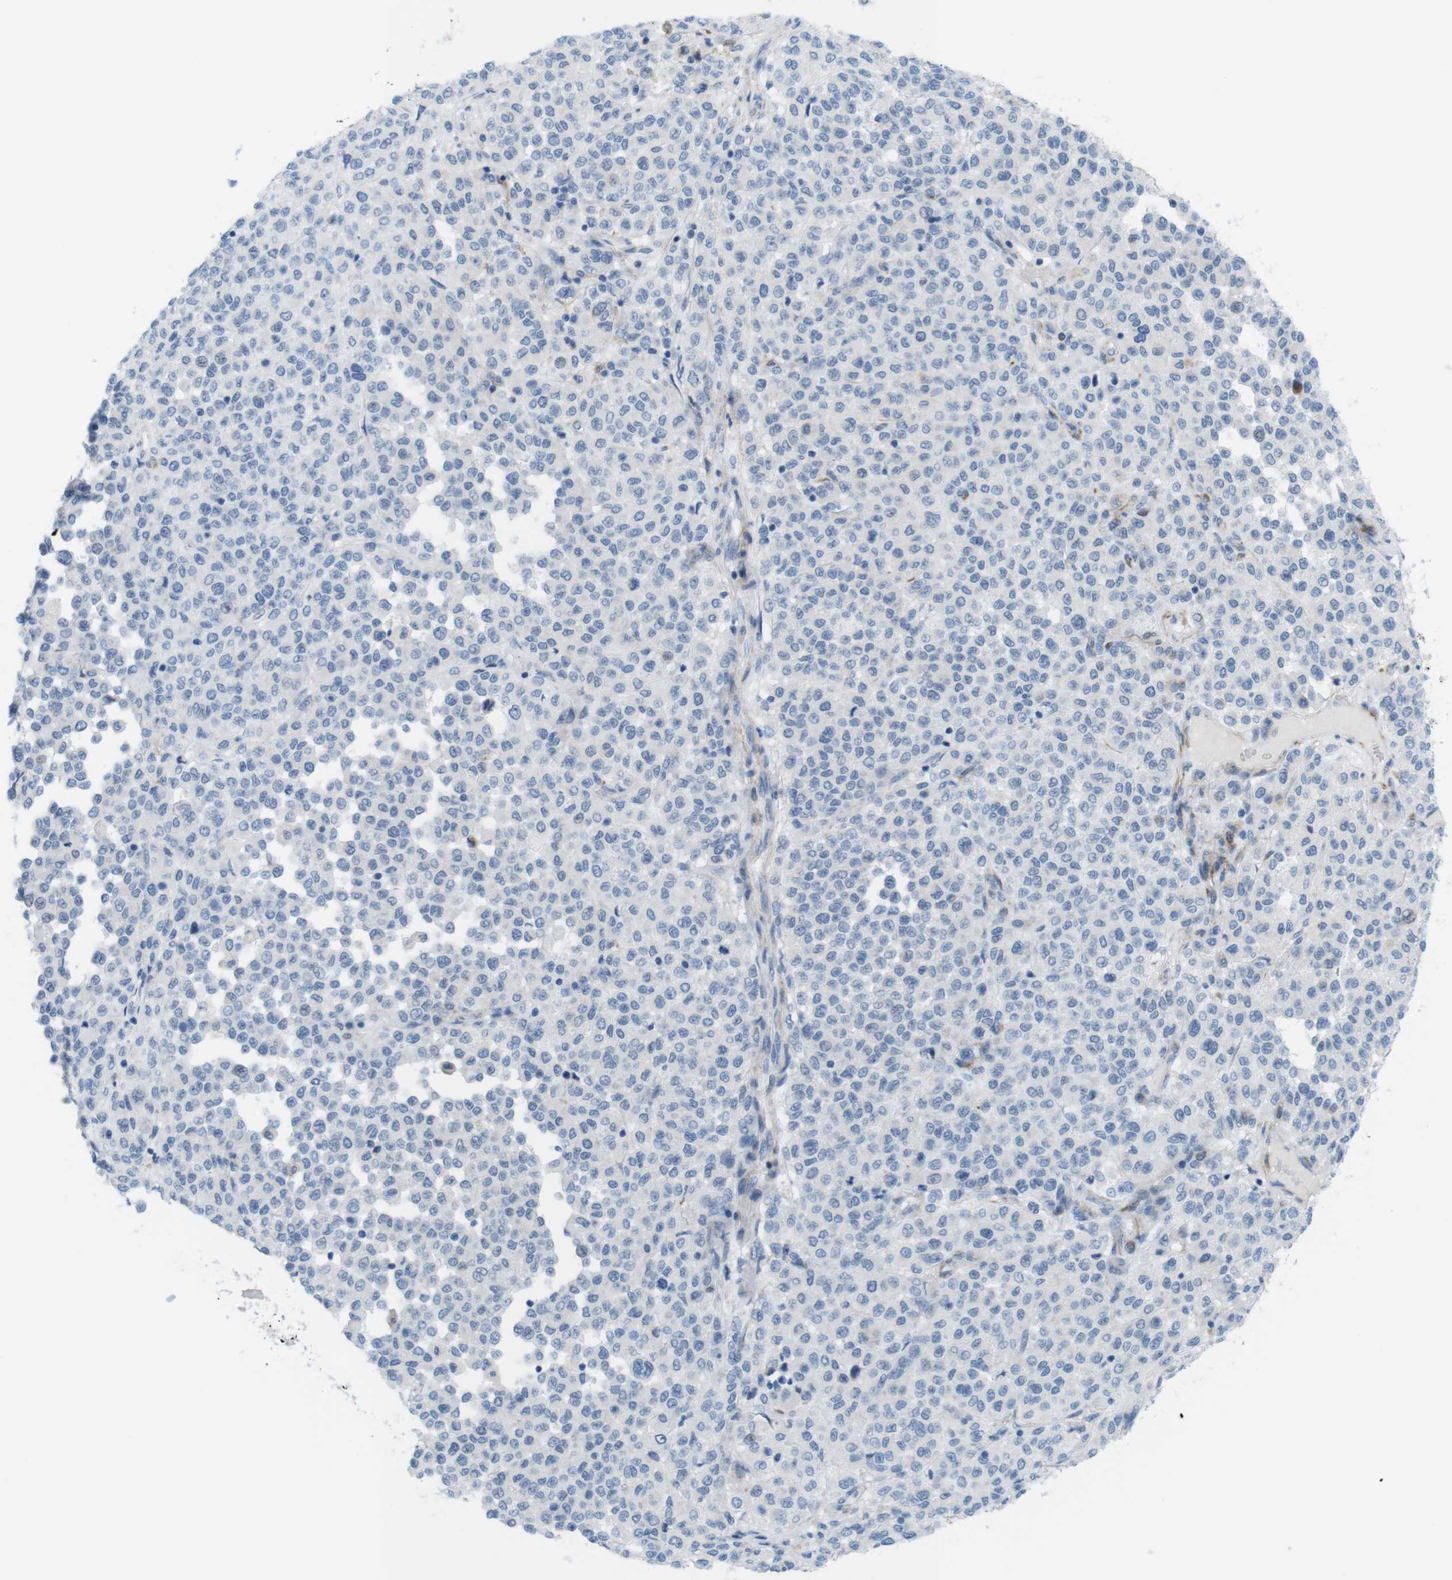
{"staining": {"intensity": "negative", "quantity": "none", "location": "none"}, "tissue": "melanoma", "cell_type": "Tumor cells", "image_type": "cancer", "snomed": [{"axis": "morphology", "description": "Malignant melanoma, Metastatic site"}, {"axis": "topography", "description": "Pancreas"}], "caption": "The image displays no significant expression in tumor cells of malignant melanoma (metastatic site).", "gene": "MYH9", "patient": {"sex": "female", "age": 30}}